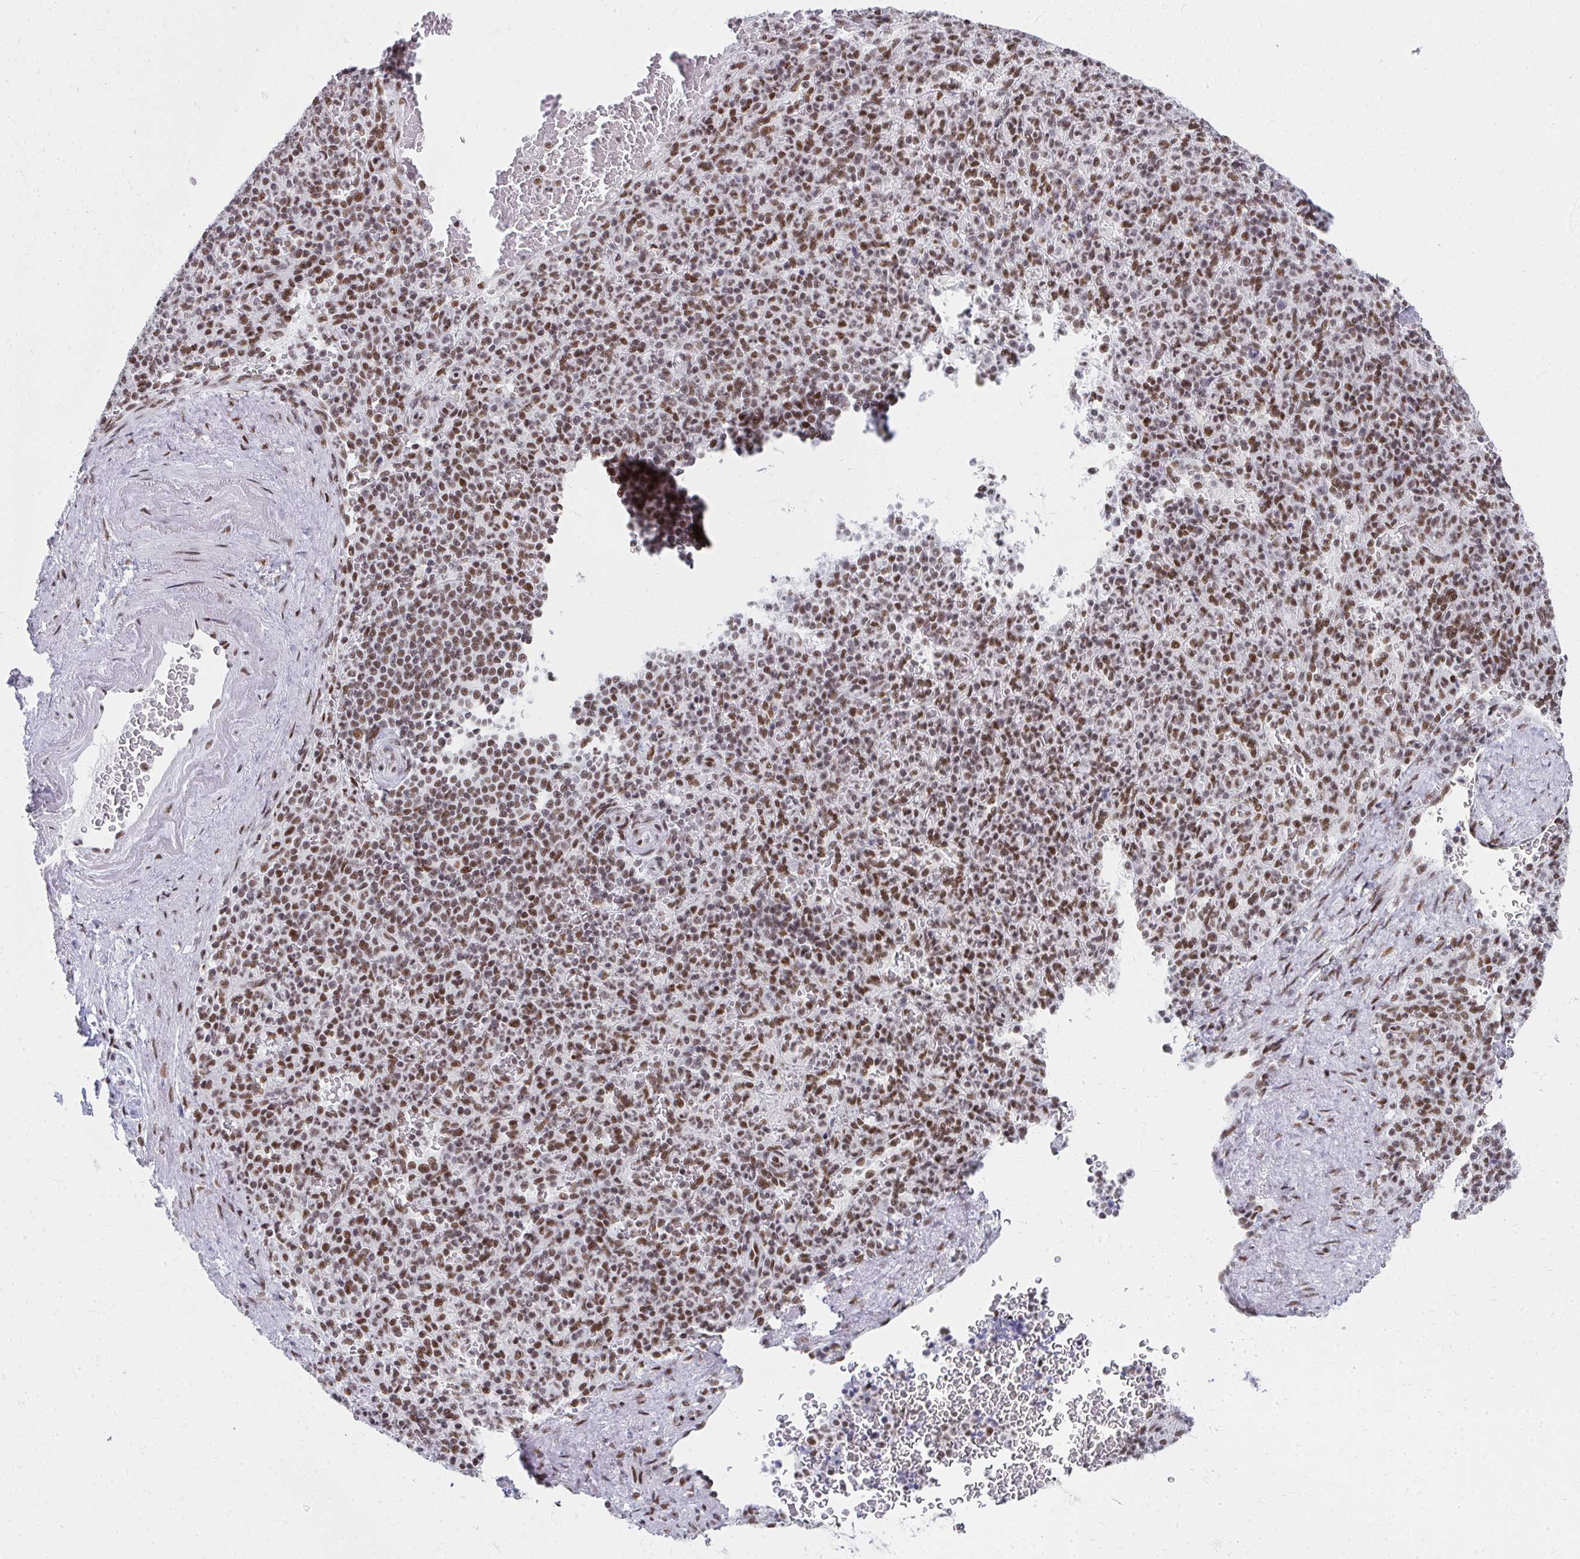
{"staining": {"intensity": "moderate", "quantity": ">75%", "location": "nuclear"}, "tissue": "spleen", "cell_type": "Cells in red pulp", "image_type": "normal", "snomed": [{"axis": "morphology", "description": "Normal tissue, NOS"}, {"axis": "topography", "description": "Spleen"}], "caption": "Immunohistochemistry micrograph of benign spleen: spleen stained using IHC reveals medium levels of moderate protein expression localized specifically in the nuclear of cells in red pulp, appearing as a nuclear brown color.", "gene": "CREBBP", "patient": {"sex": "female", "age": 74}}